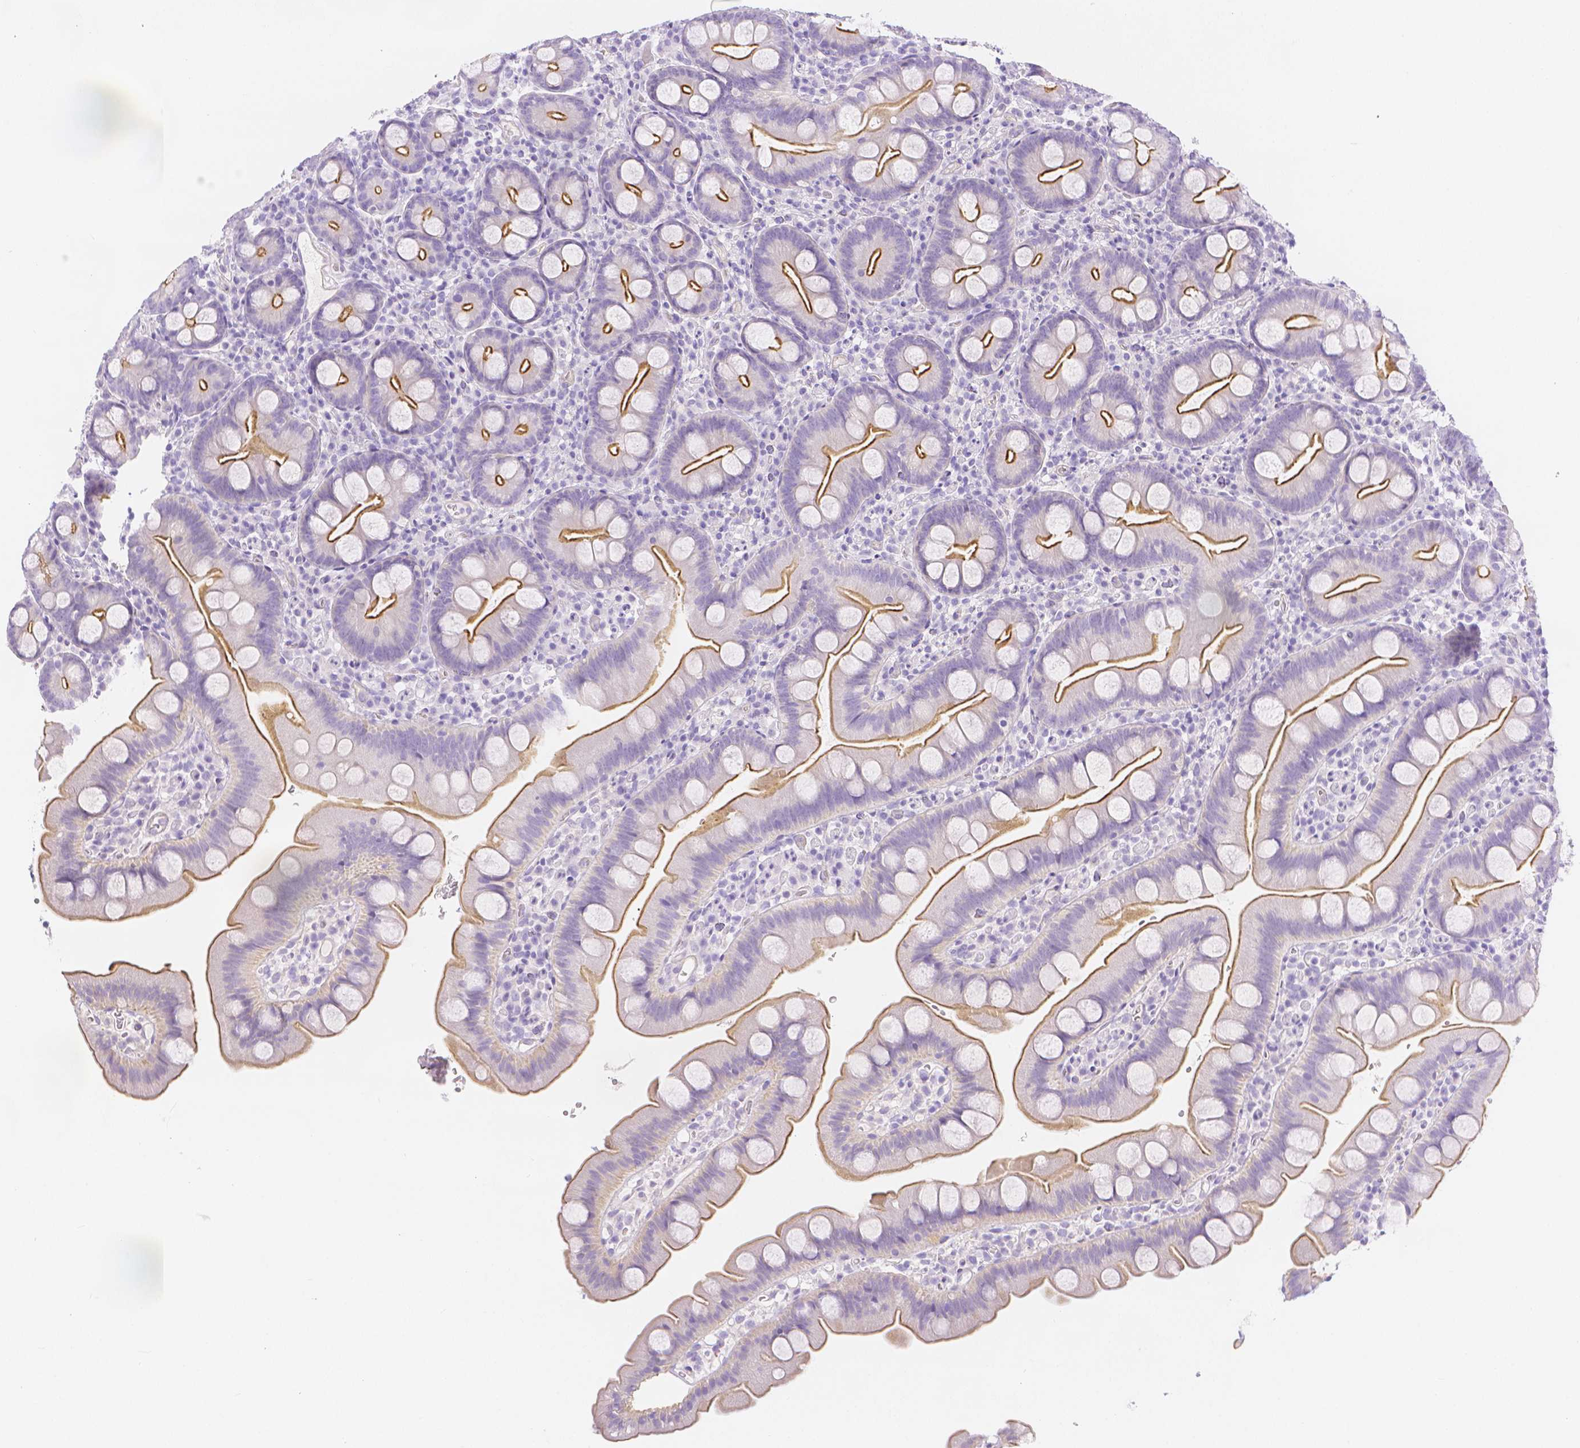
{"staining": {"intensity": "moderate", "quantity": "25%-75%", "location": "cytoplasmic/membranous"}, "tissue": "small intestine", "cell_type": "Glandular cells", "image_type": "normal", "snomed": [{"axis": "morphology", "description": "Normal tissue, NOS"}, {"axis": "topography", "description": "Small intestine"}], "caption": "Immunohistochemistry of normal small intestine reveals medium levels of moderate cytoplasmic/membranous staining in approximately 25%-75% of glandular cells.", "gene": "SLC27A5", "patient": {"sex": "female", "age": 68}}